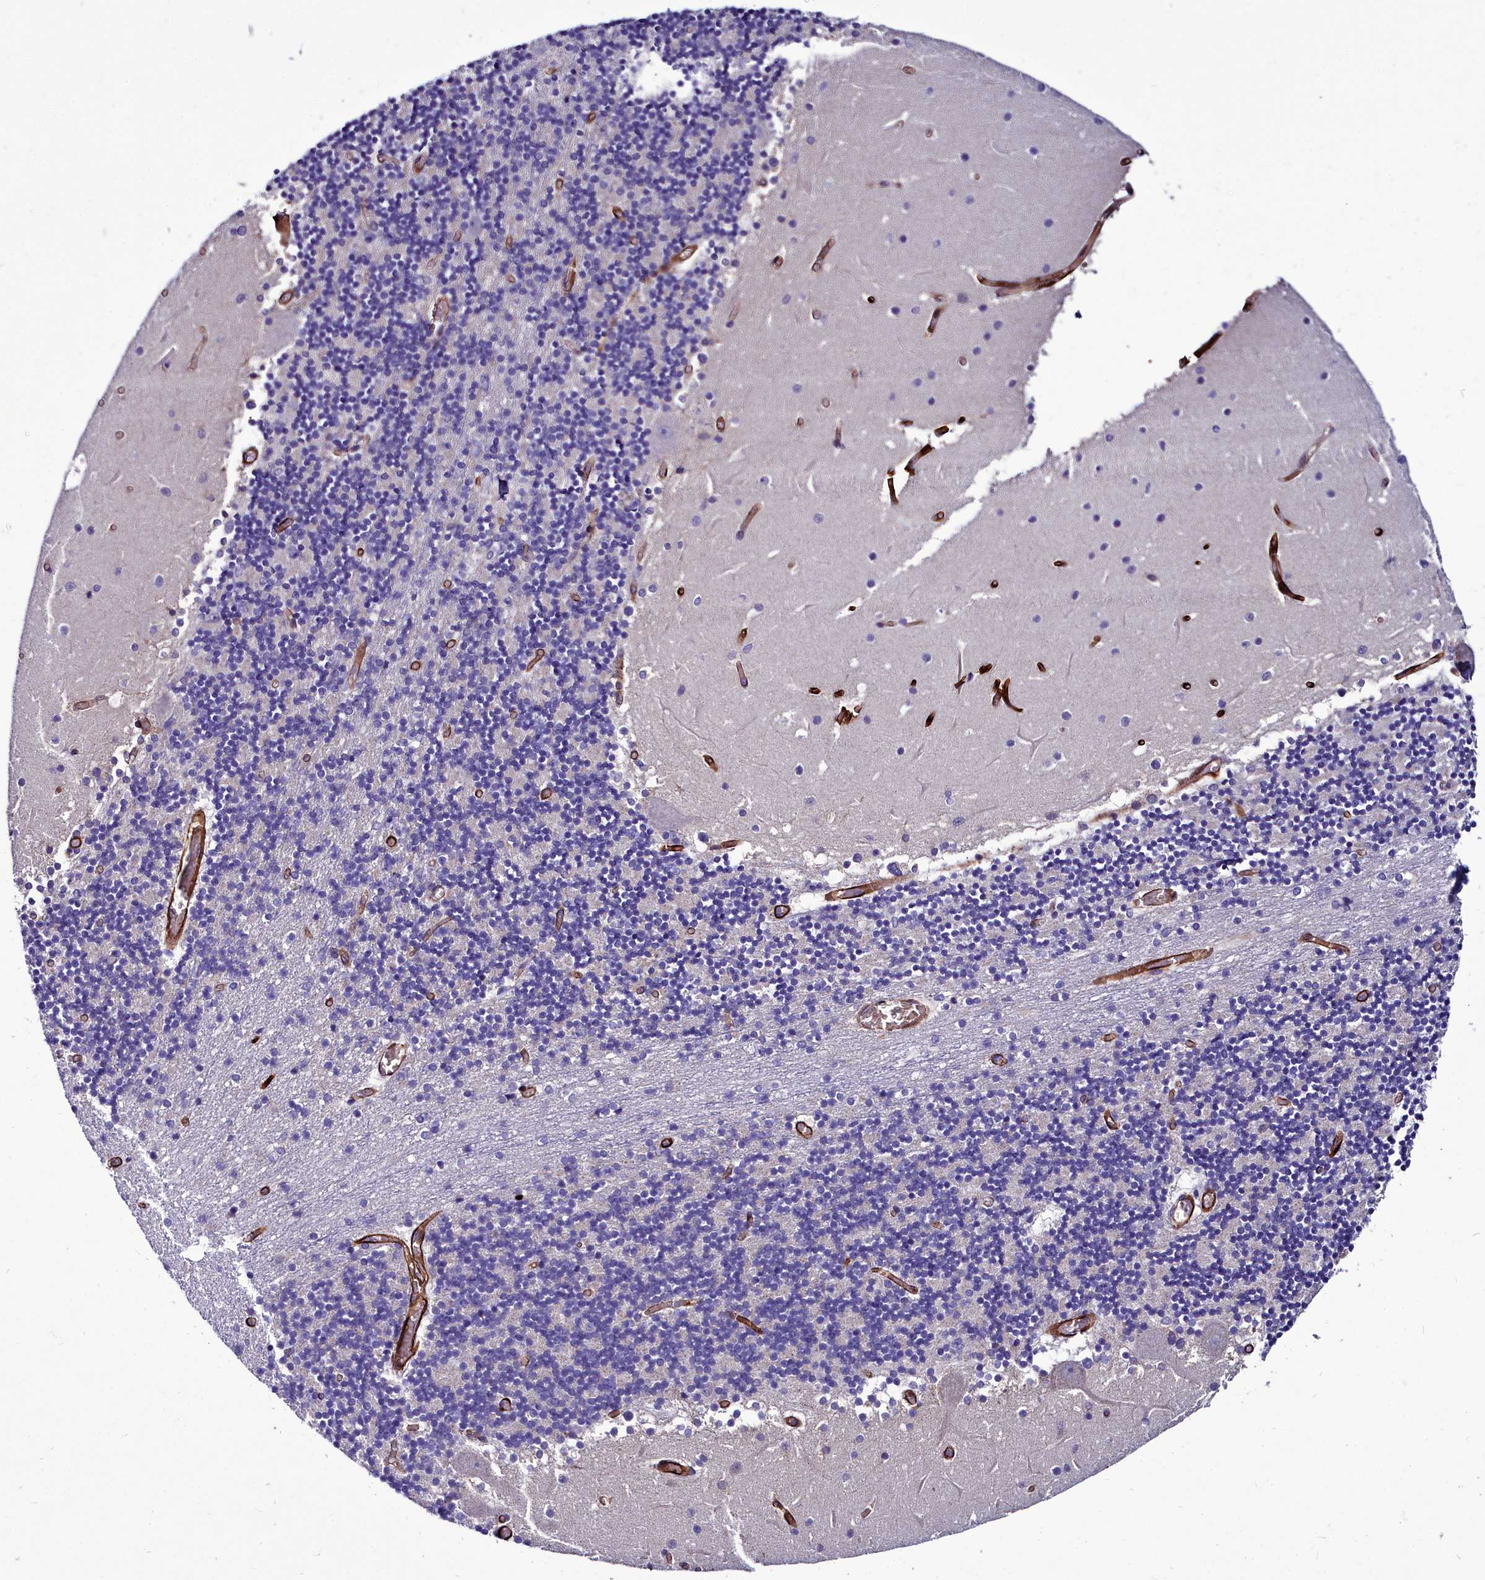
{"staining": {"intensity": "negative", "quantity": "none", "location": "none"}, "tissue": "cerebellum", "cell_type": "Cells in granular layer", "image_type": "normal", "snomed": [{"axis": "morphology", "description": "Normal tissue, NOS"}, {"axis": "topography", "description": "Cerebellum"}], "caption": "IHC image of benign cerebellum stained for a protein (brown), which displays no expression in cells in granular layer. The staining was performed using DAB (3,3'-diaminobenzidine) to visualize the protein expression in brown, while the nuclei were stained in blue with hematoxylin (Magnification: 20x).", "gene": "CYP4F11", "patient": {"sex": "female", "age": 28}}